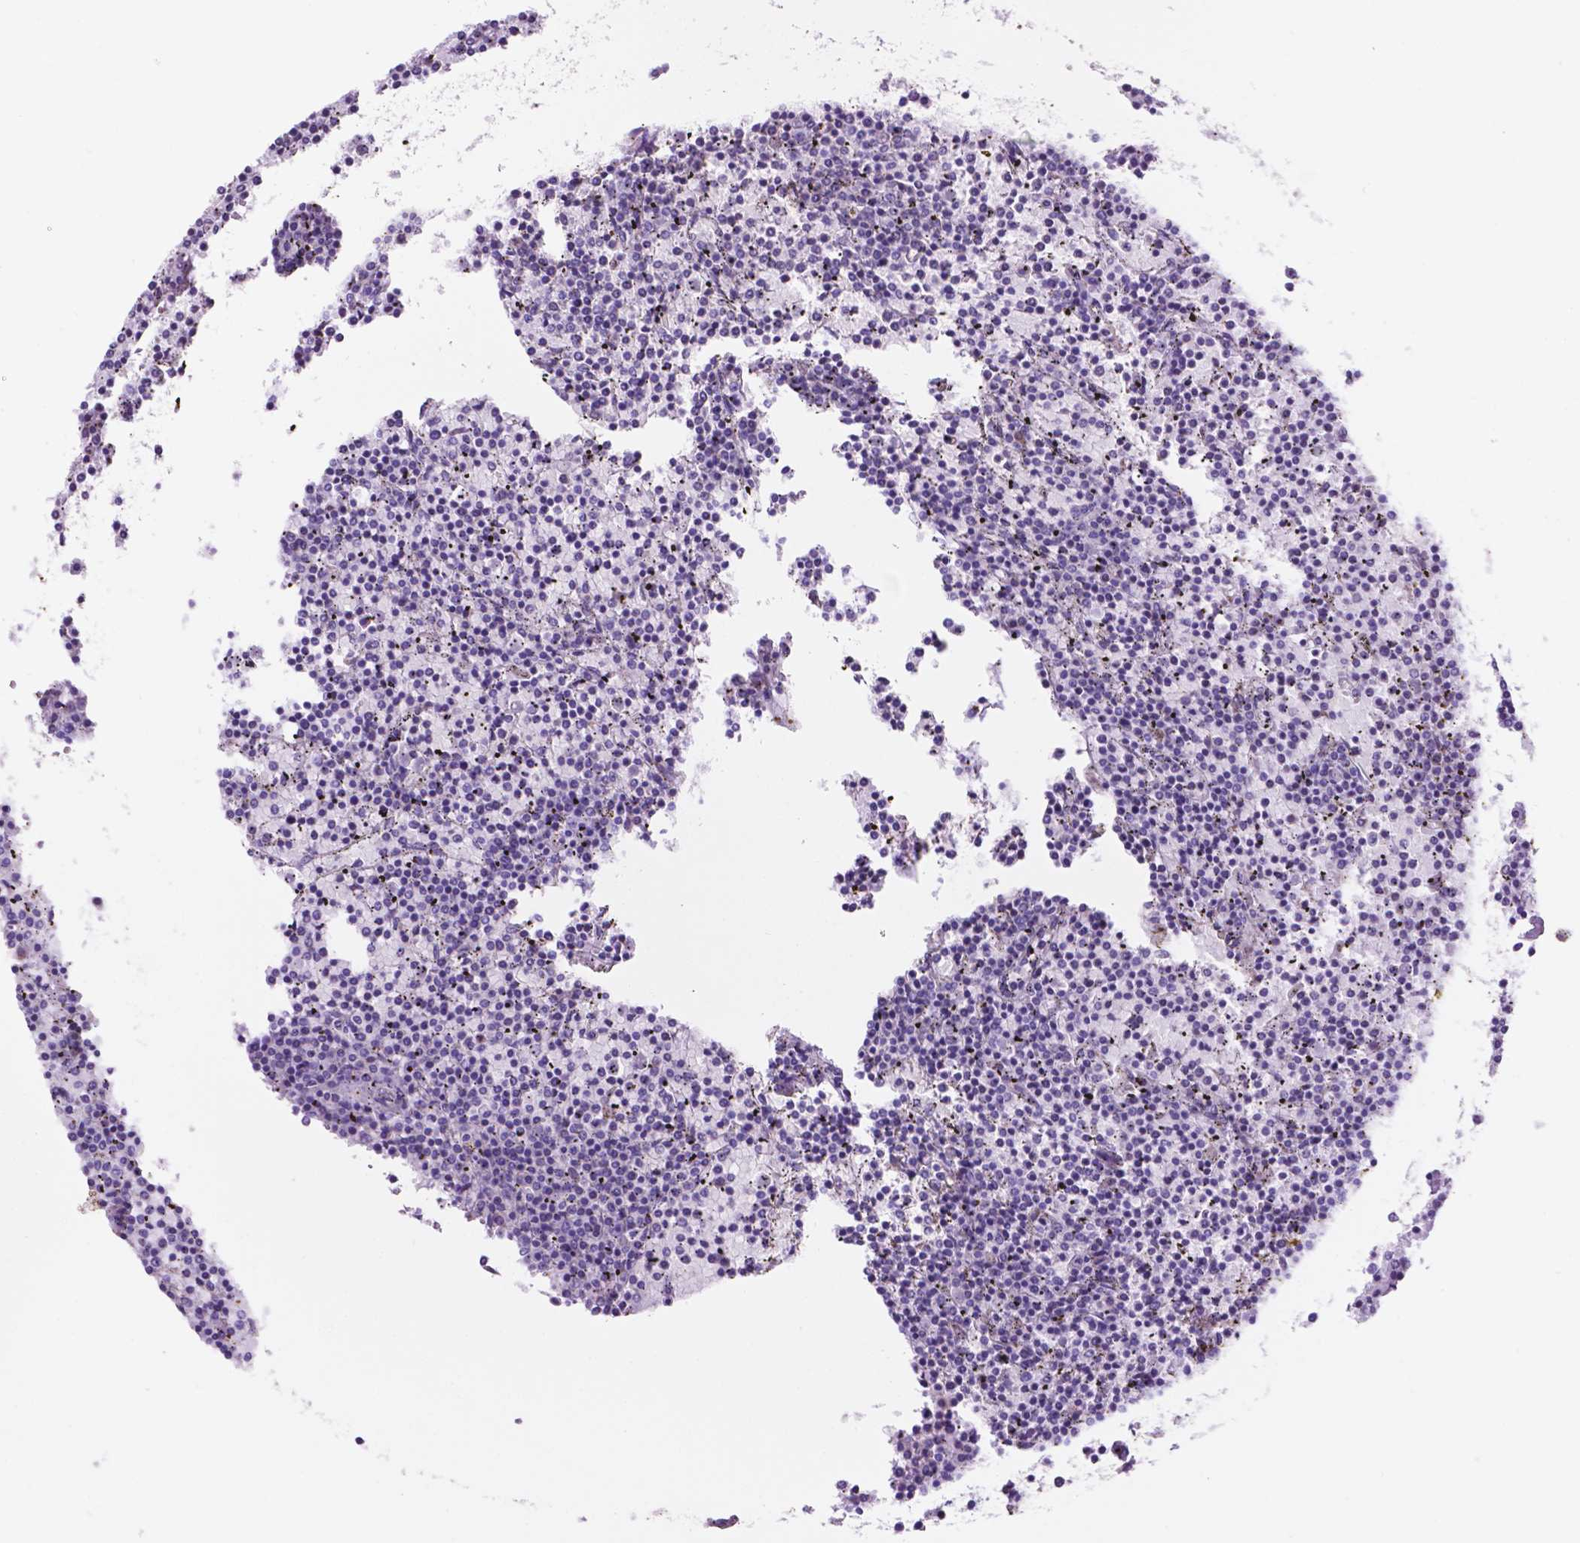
{"staining": {"intensity": "negative", "quantity": "none", "location": "none"}, "tissue": "lymphoma", "cell_type": "Tumor cells", "image_type": "cancer", "snomed": [{"axis": "morphology", "description": "Malignant lymphoma, non-Hodgkin's type, Low grade"}, {"axis": "topography", "description": "Spleen"}], "caption": "The micrograph exhibits no staining of tumor cells in malignant lymphoma, non-Hodgkin's type (low-grade).", "gene": "TMEM121B", "patient": {"sex": "female", "age": 77}}